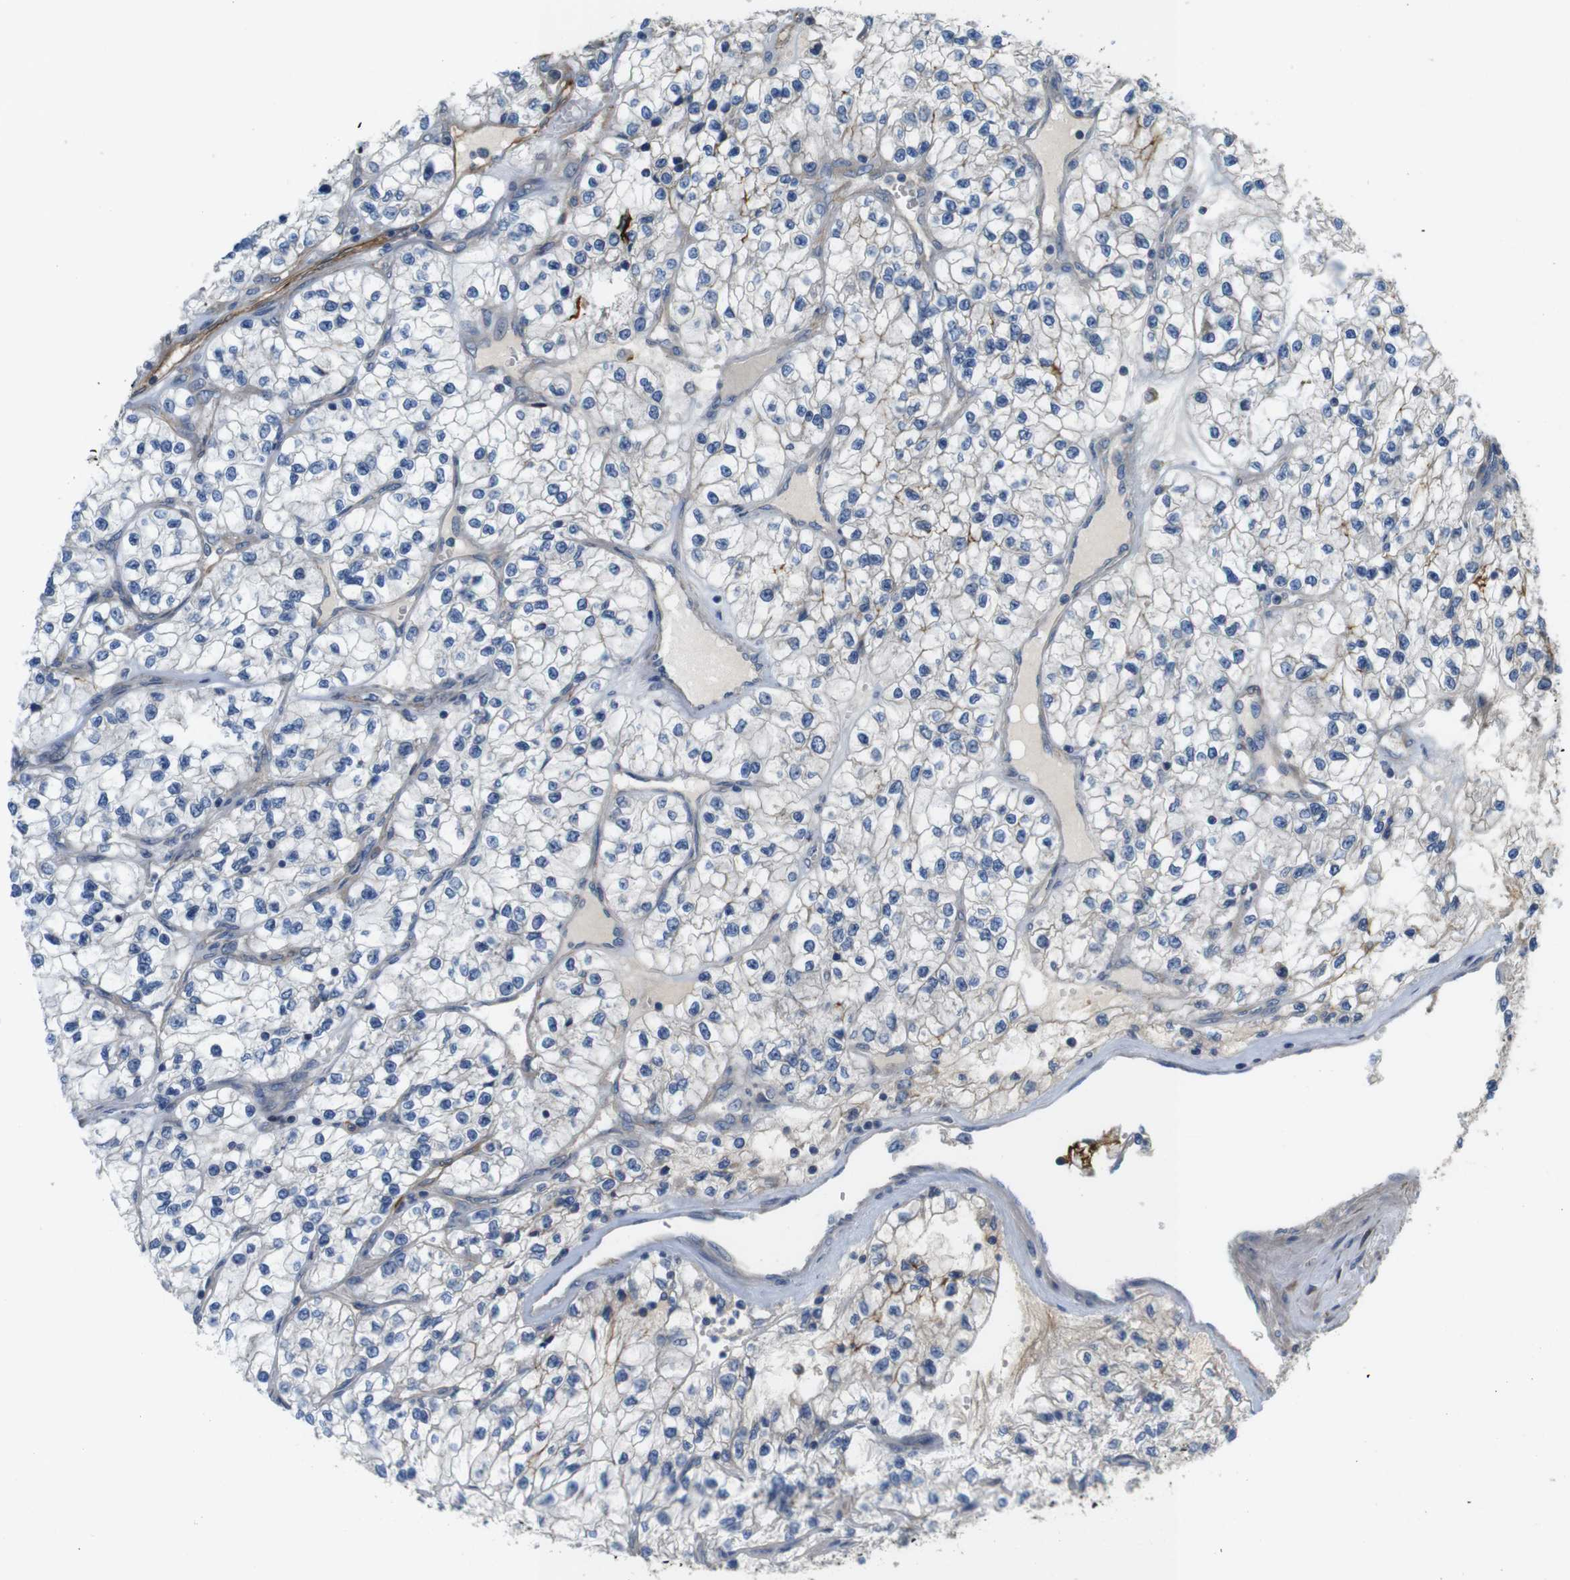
{"staining": {"intensity": "negative", "quantity": "none", "location": "none"}, "tissue": "renal cancer", "cell_type": "Tumor cells", "image_type": "cancer", "snomed": [{"axis": "morphology", "description": "Adenocarcinoma, NOS"}, {"axis": "topography", "description": "Kidney"}], "caption": "High magnification brightfield microscopy of renal adenocarcinoma stained with DAB (brown) and counterstained with hematoxylin (blue): tumor cells show no significant positivity.", "gene": "BVES", "patient": {"sex": "female", "age": 57}}